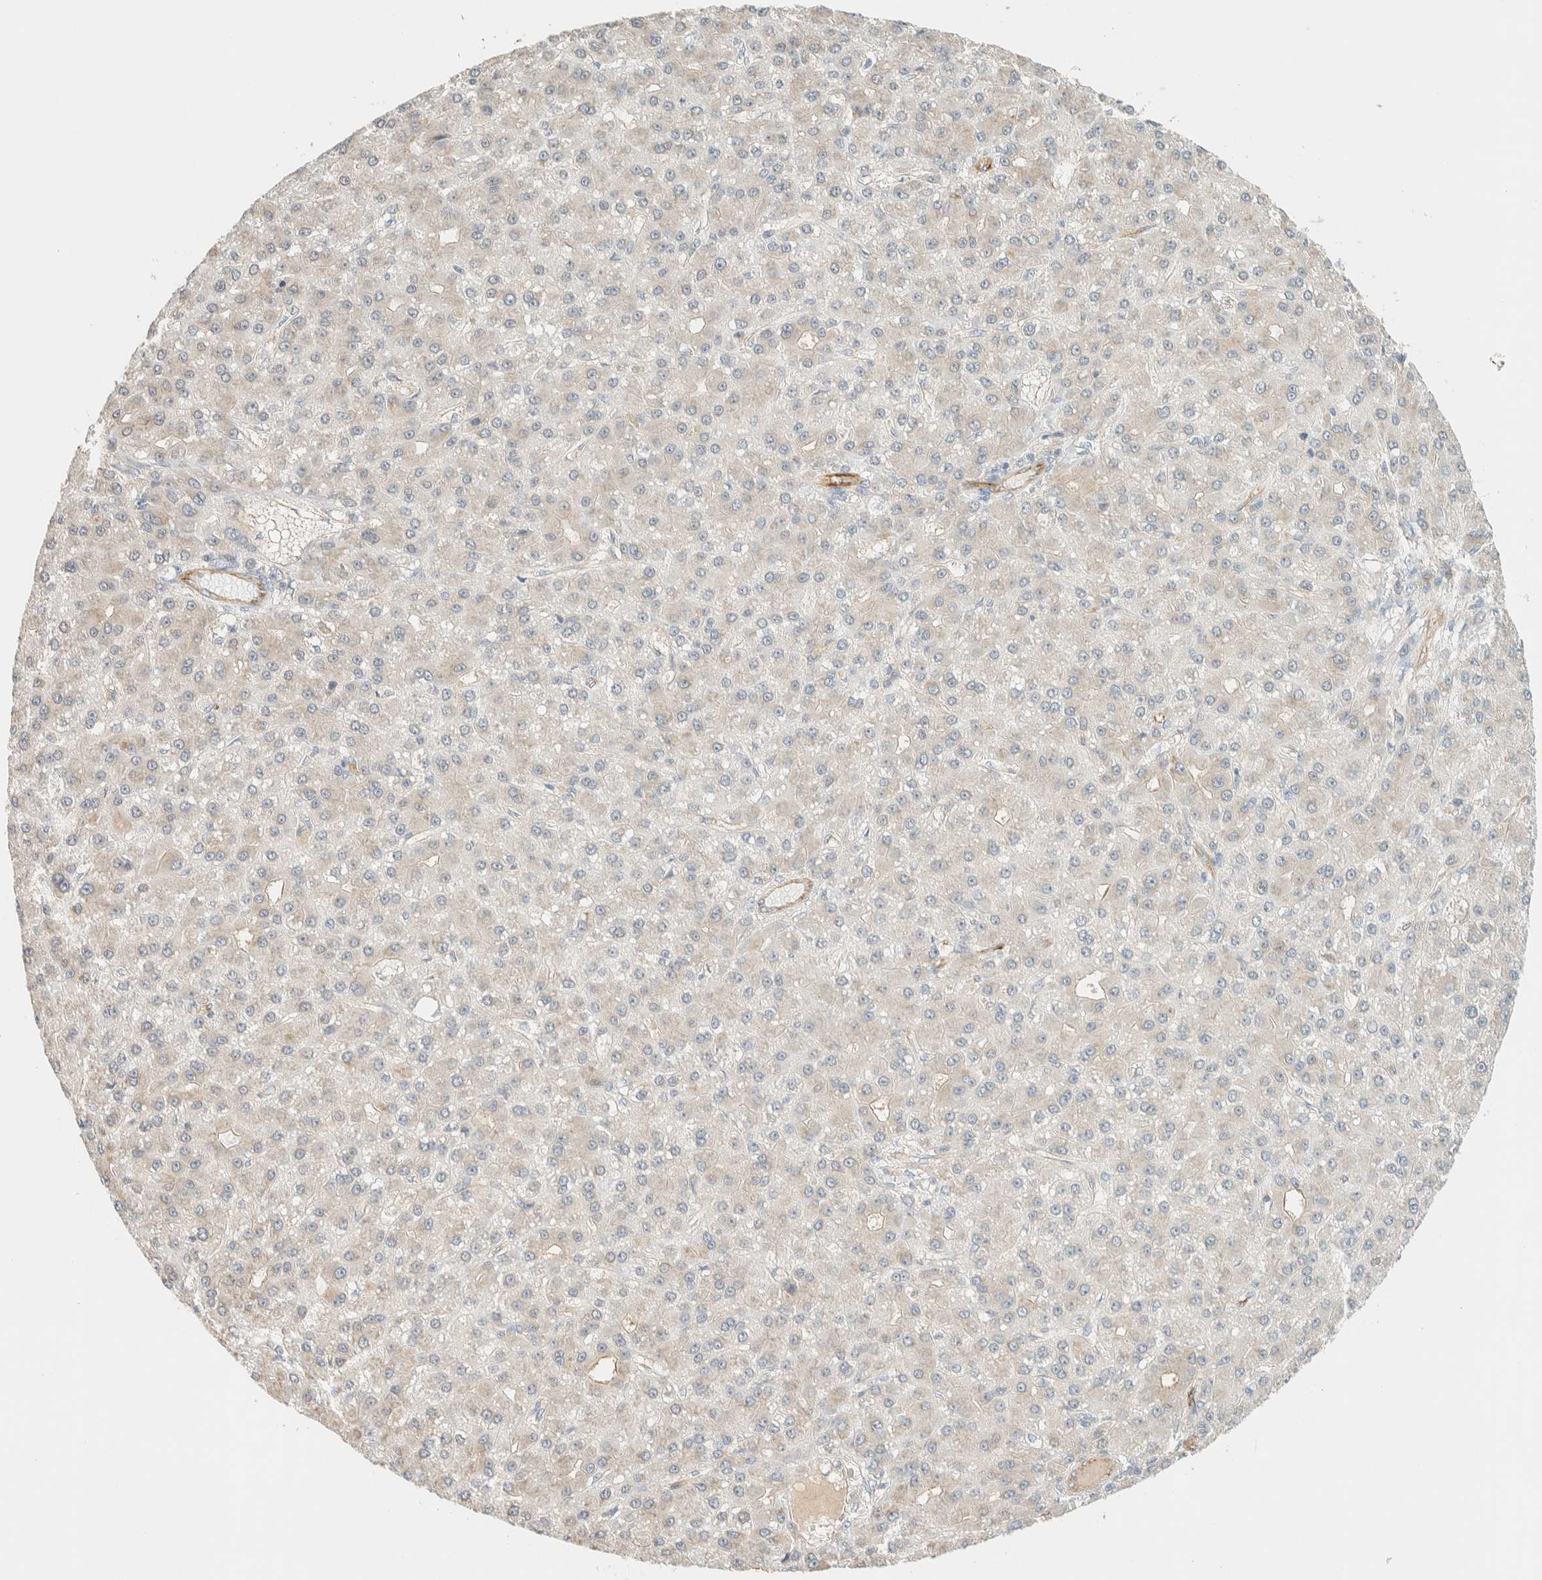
{"staining": {"intensity": "negative", "quantity": "none", "location": "none"}, "tissue": "liver cancer", "cell_type": "Tumor cells", "image_type": "cancer", "snomed": [{"axis": "morphology", "description": "Carcinoma, Hepatocellular, NOS"}, {"axis": "topography", "description": "Liver"}], "caption": "A micrograph of liver cancer (hepatocellular carcinoma) stained for a protein displays no brown staining in tumor cells.", "gene": "LIMA1", "patient": {"sex": "male", "age": 67}}